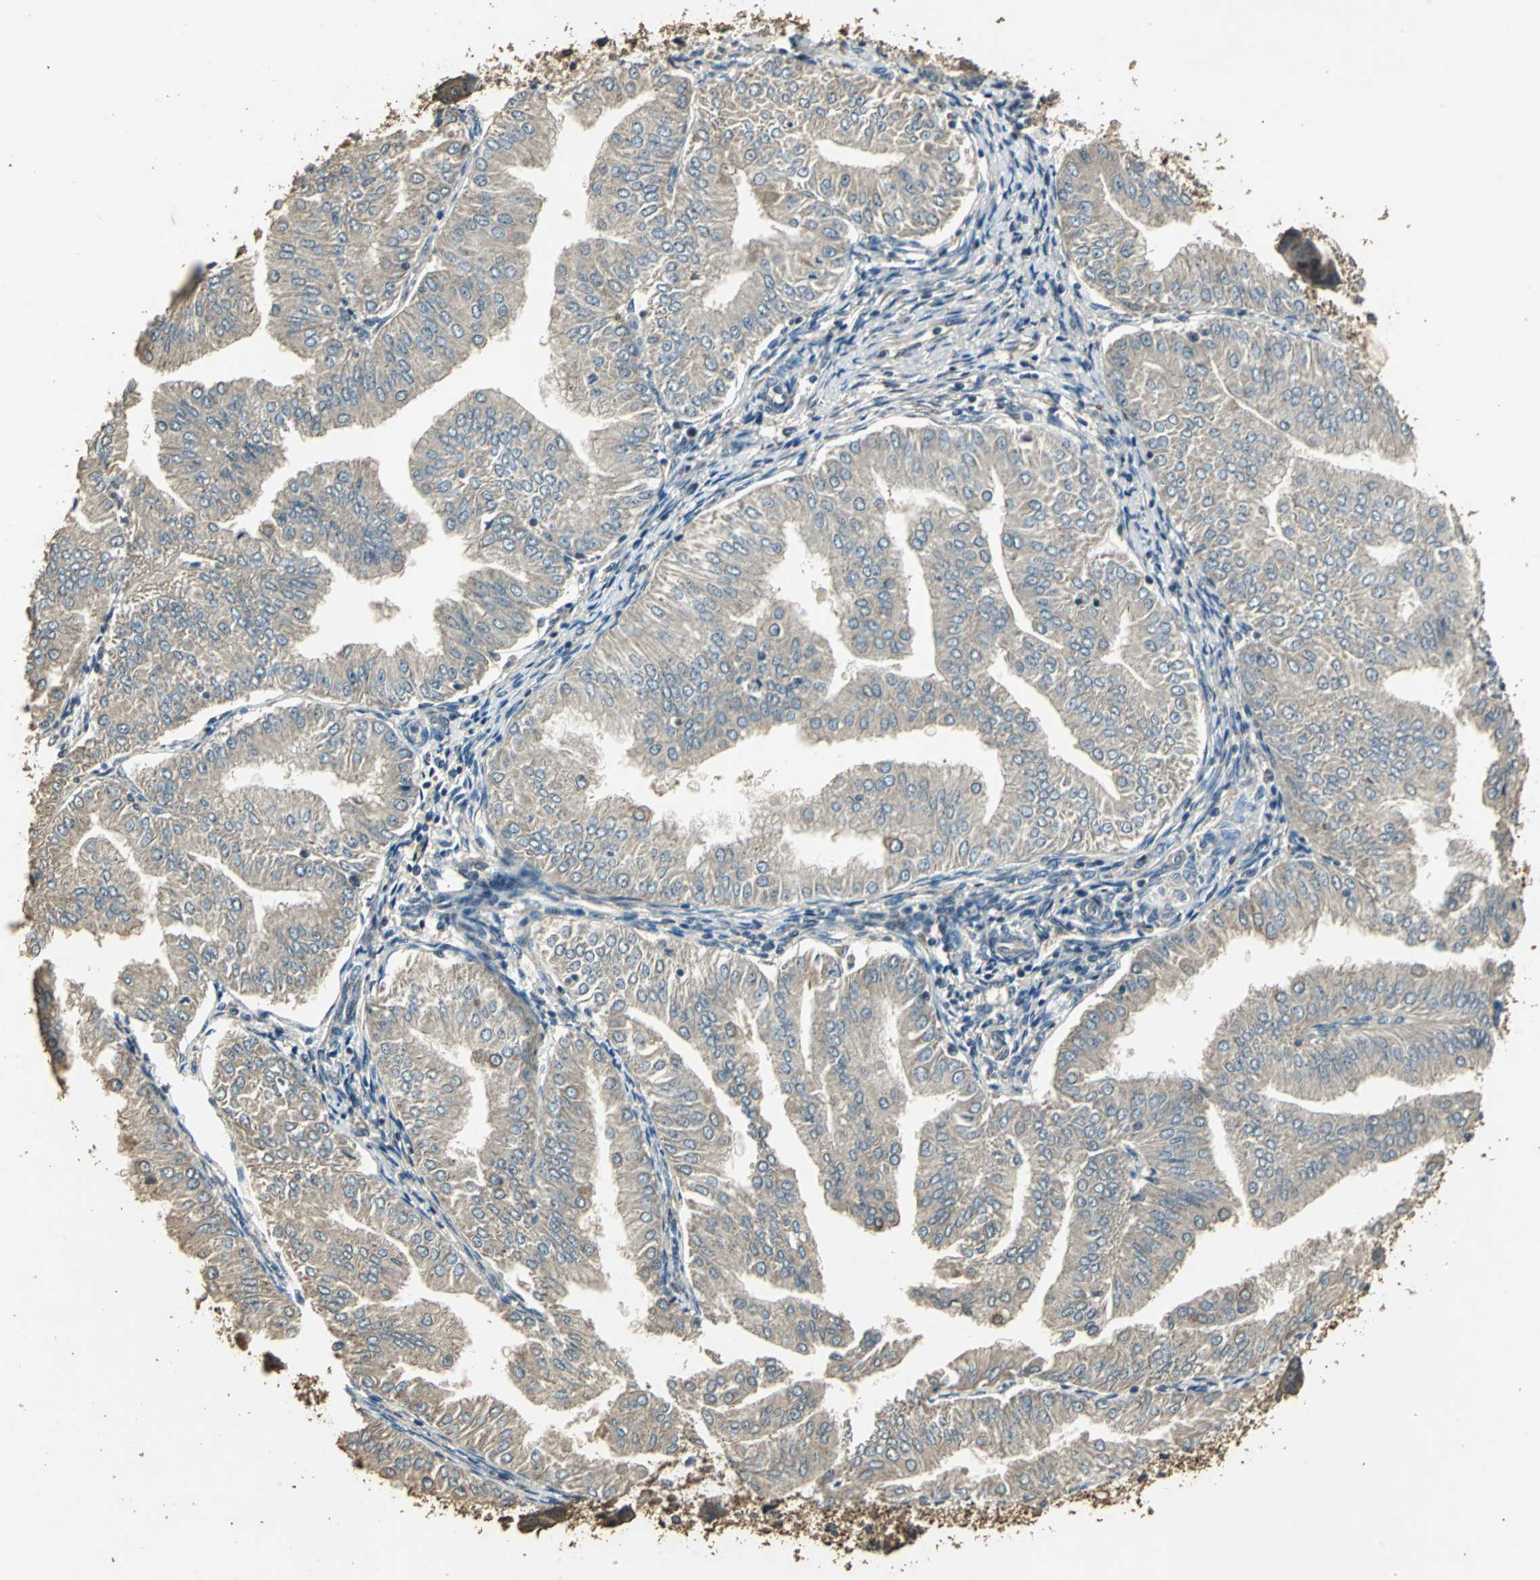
{"staining": {"intensity": "weak", "quantity": ">75%", "location": "cytoplasmic/membranous"}, "tissue": "endometrial cancer", "cell_type": "Tumor cells", "image_type": "cancer", "snomed": [{"axis": "morphology", "description": "Adenocarcinoma, NOS"}, {"axis": "topography", "description": "Endometrium"}], "caption": "Immunohistochemistry photomicrograph of endometrial cancer (adenocarcinoma) stained for a protein (brown), which reveals low levels of weak cytoplasmic/membranous positivity in approximately >75% of tumor cells.", "gene": "TMPRSS4", "patient": {"sex": "female", "age": 53}}